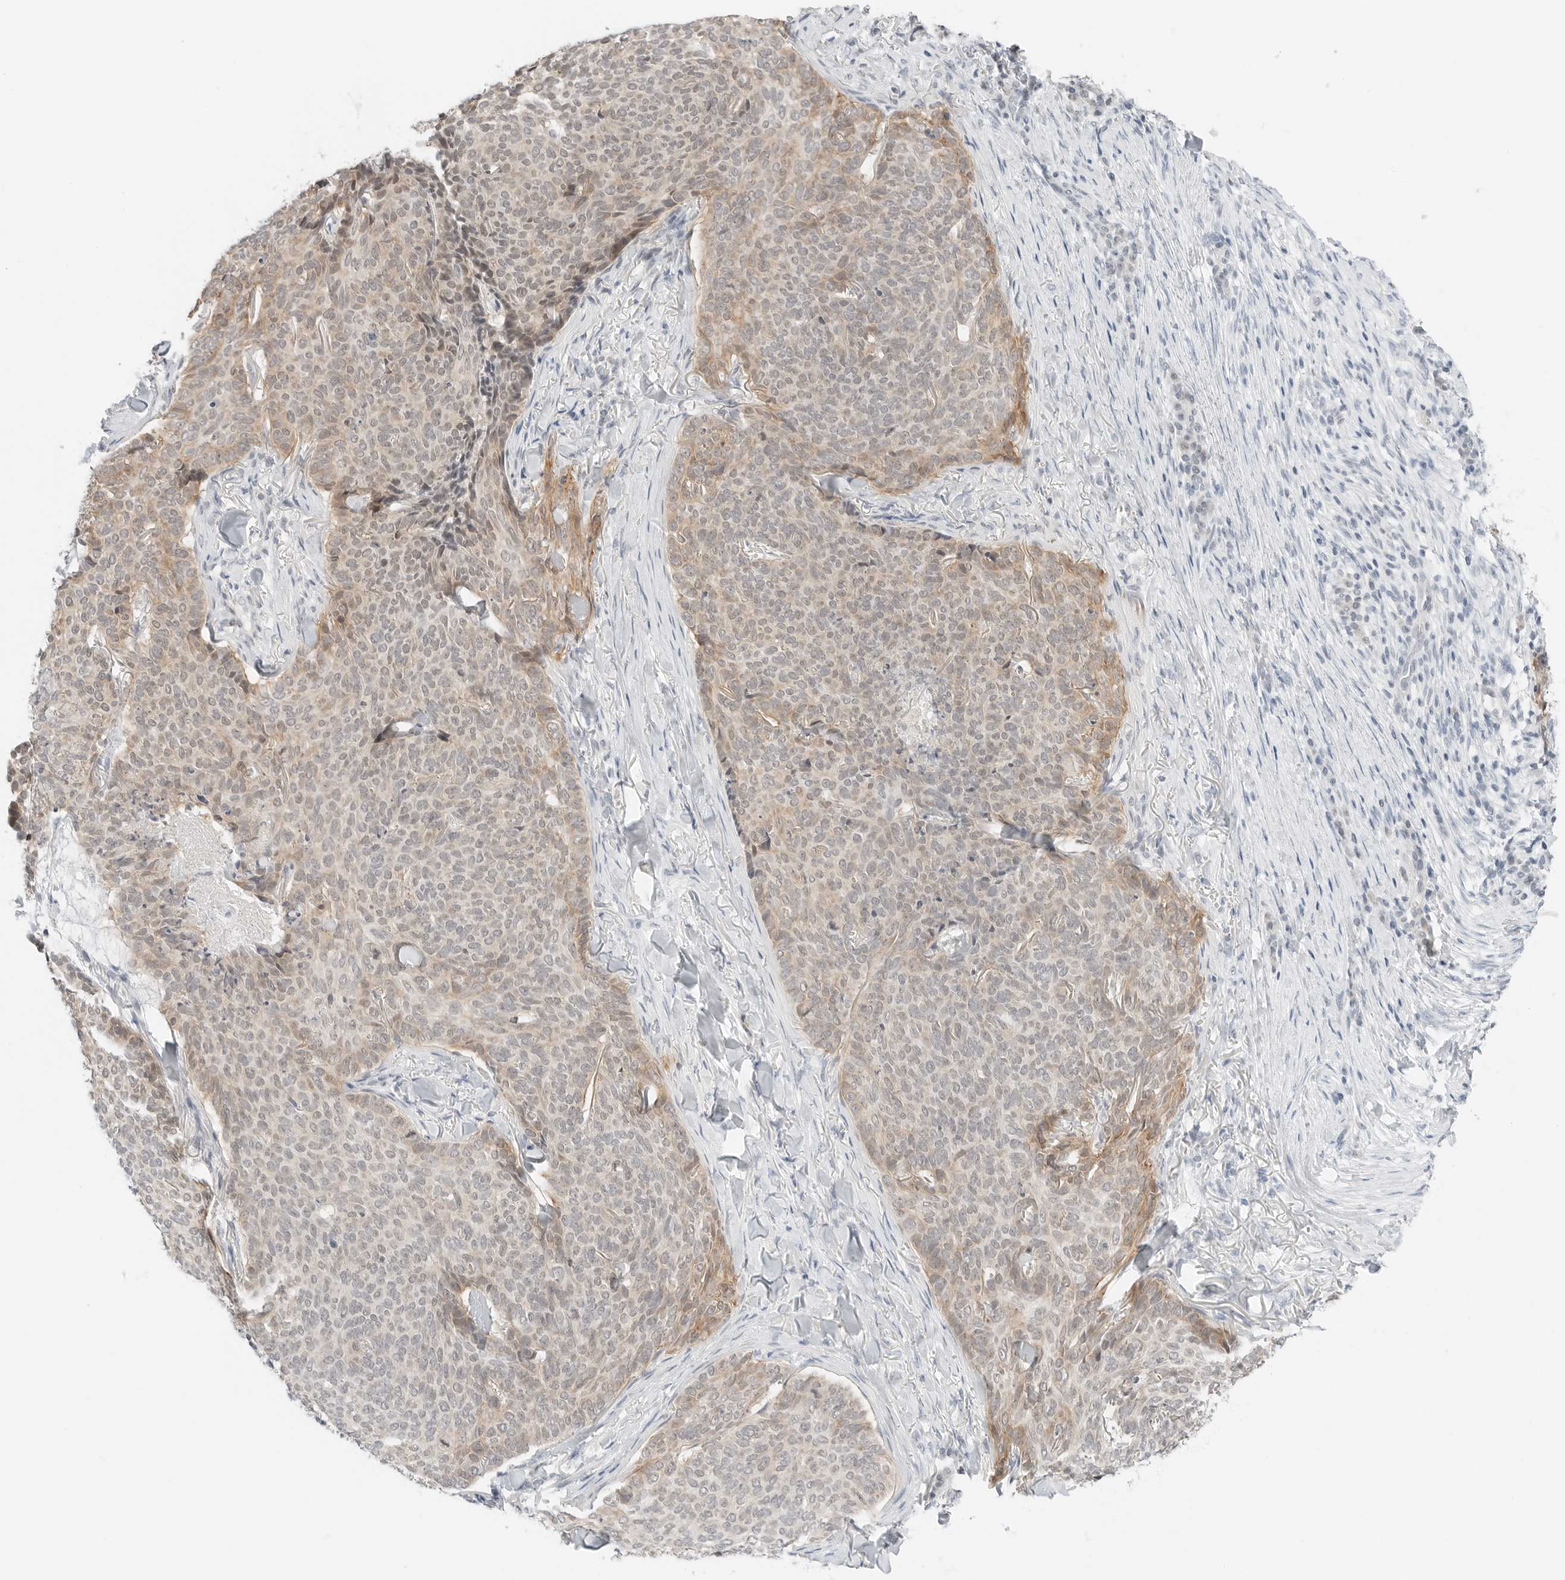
{"staining": {"intensity": "weak", "quantity": "25%-75%", "location": "cytoplasmic/membranous"}, "tissue": "skin cancer", "cell_type": "Tumor cells", "image_type": "cancer", "snomed": [{"axis": "morphology", "description": "Normal tissue, NOS"}, {"axis": "morphology", "description": "Basal cell carcinoma"}, {"axis": "topography", "description": "Skin"}], "caption": "There is low levels of weak cytoplasmic/membranous expression in tumor cells of skin cancer, as demonstrated by immunohistochemical staining (brown color).", "gene": "CCSAP", "patient": {"sex": "male", "age": 50}}